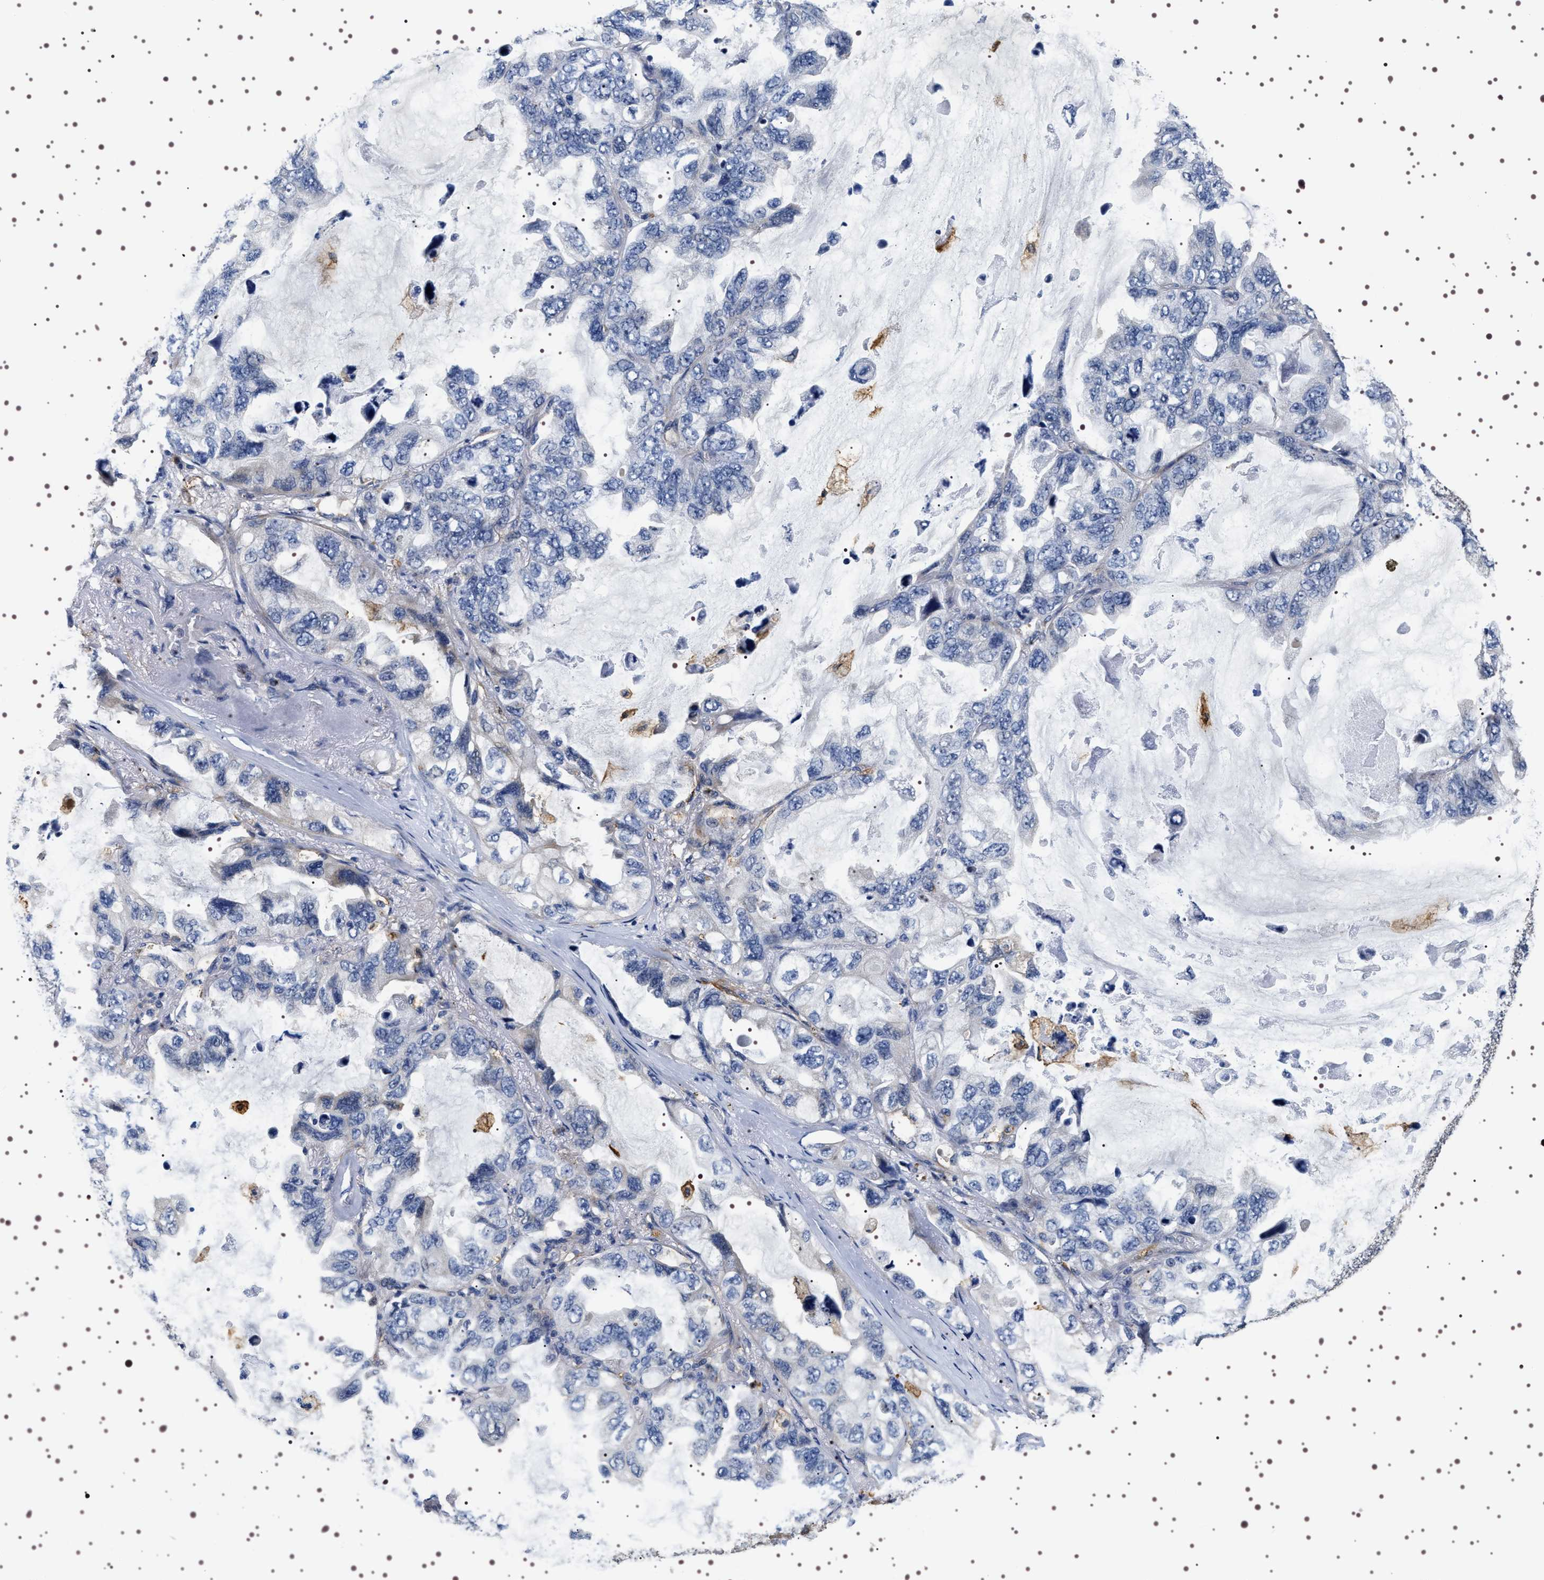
{"staining": {"intensity": "negative", "quantity": "none", "location": "none"}, "tissue": "lung cancer", "cell_type": "Tumor cells", "image_type": "cancer", "snomed": [{"axis": "morphology", "description": "Squamous cell carcinoma, NOS"}, {"axis": "topography", "description": "Lung"}], "caption": "Protein analysis of squamous cell carcinoma (lung) displays no significant positivity in tumor cells. (Brightfield microscopy of DAB IHC at high magnification).", "gene": "ALPL", "patient": {"sex": "female", "age": 73}}